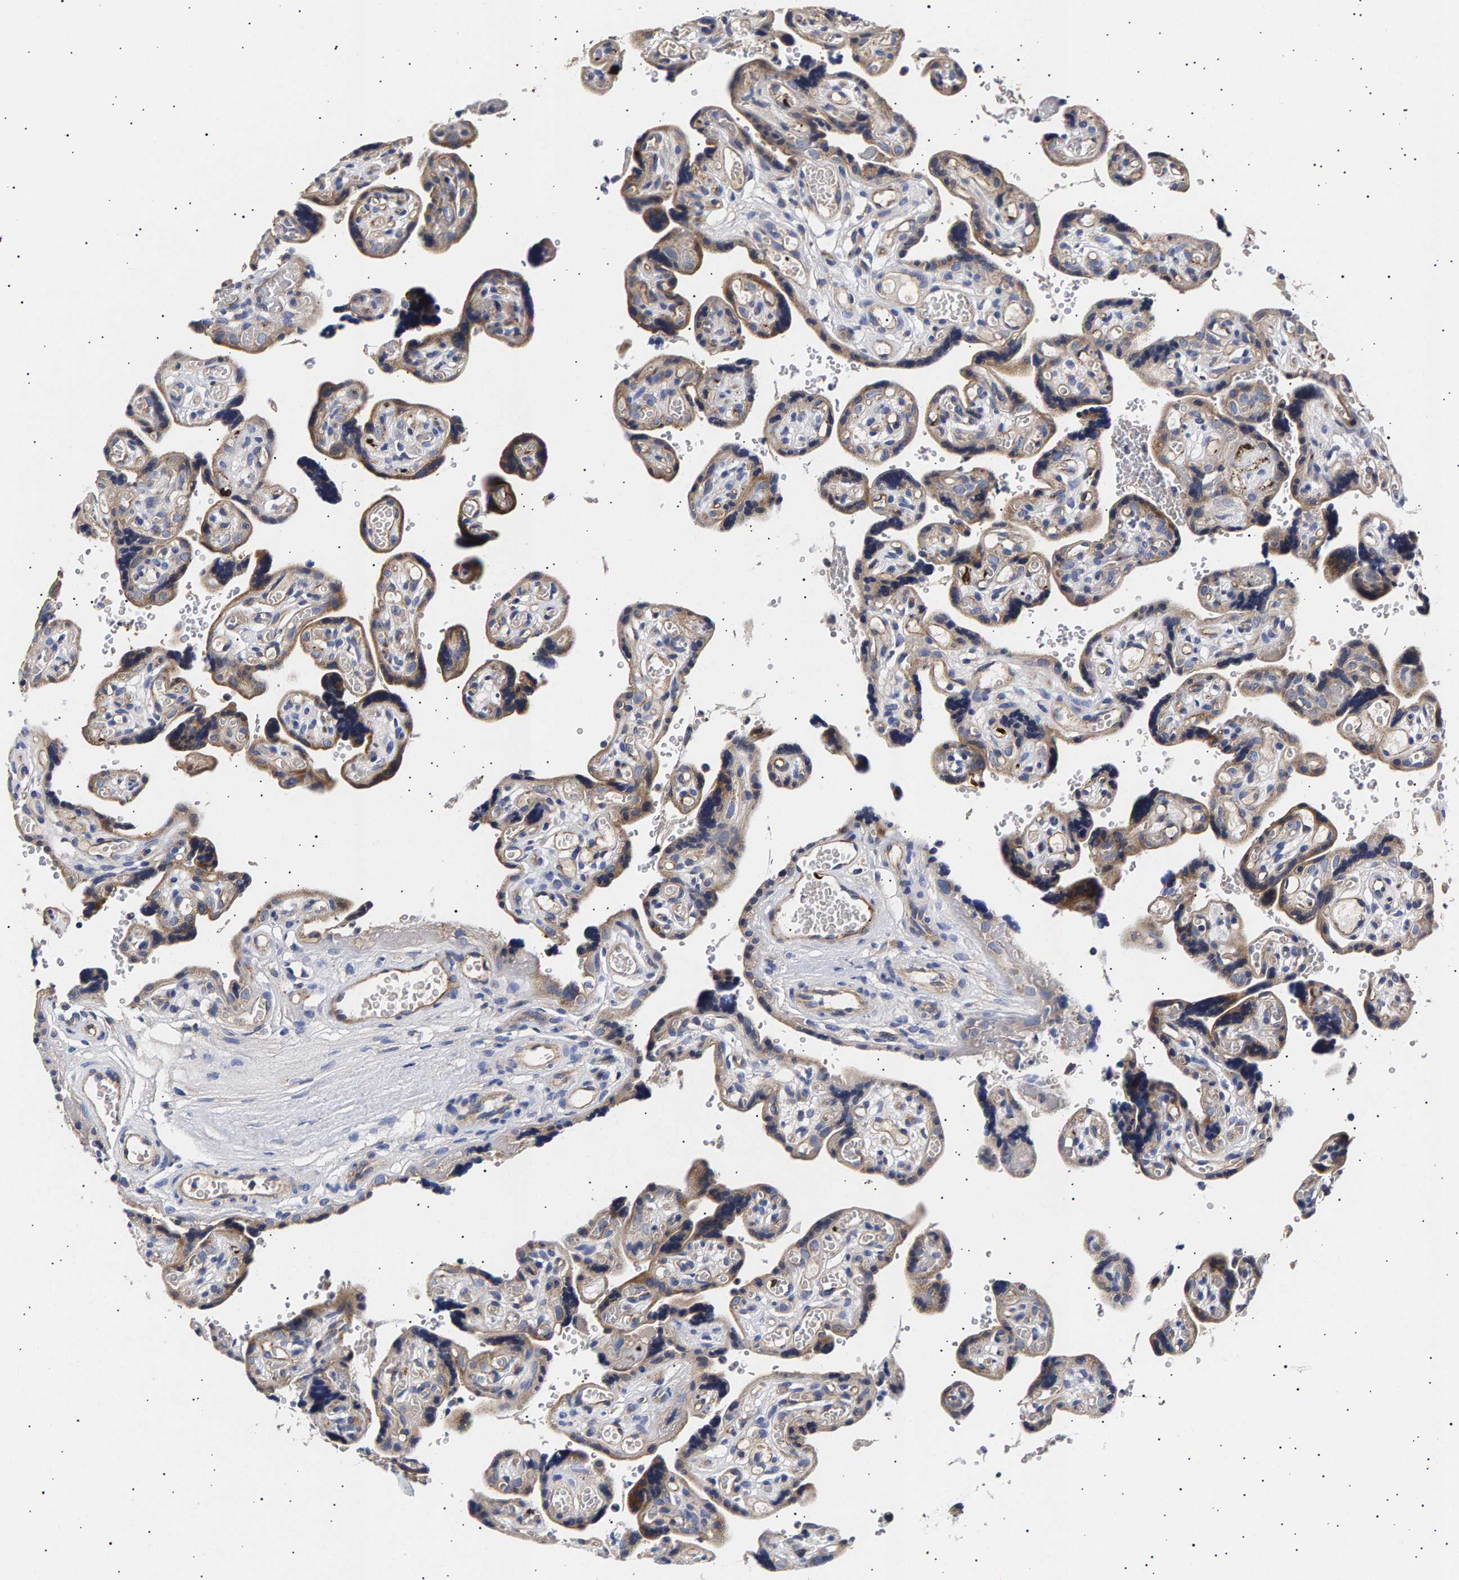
{"staining": {"intensity": "weak", "quantity": "25%-75%", "location": "cytoplasmic/membranous"}, "tissue": "placenta", "cell_type": "Decidual cells", "image_type": "normal", "snomed": [{"axis": "morphology", "description": "Normal tissue, NOS"}, {"axis": "topography", "description": "Placenta"}], "caption": "Protein expression analysis of unremarkable placenta displays weak cytoplasmic/membranous staining in approximately 25%-75% of decidual cells. (brown staining indicates protein expression, while blue staining denotes nuclei).", "gene": "ANKRD40", "patient": {"sex": "female", "age": 30}}